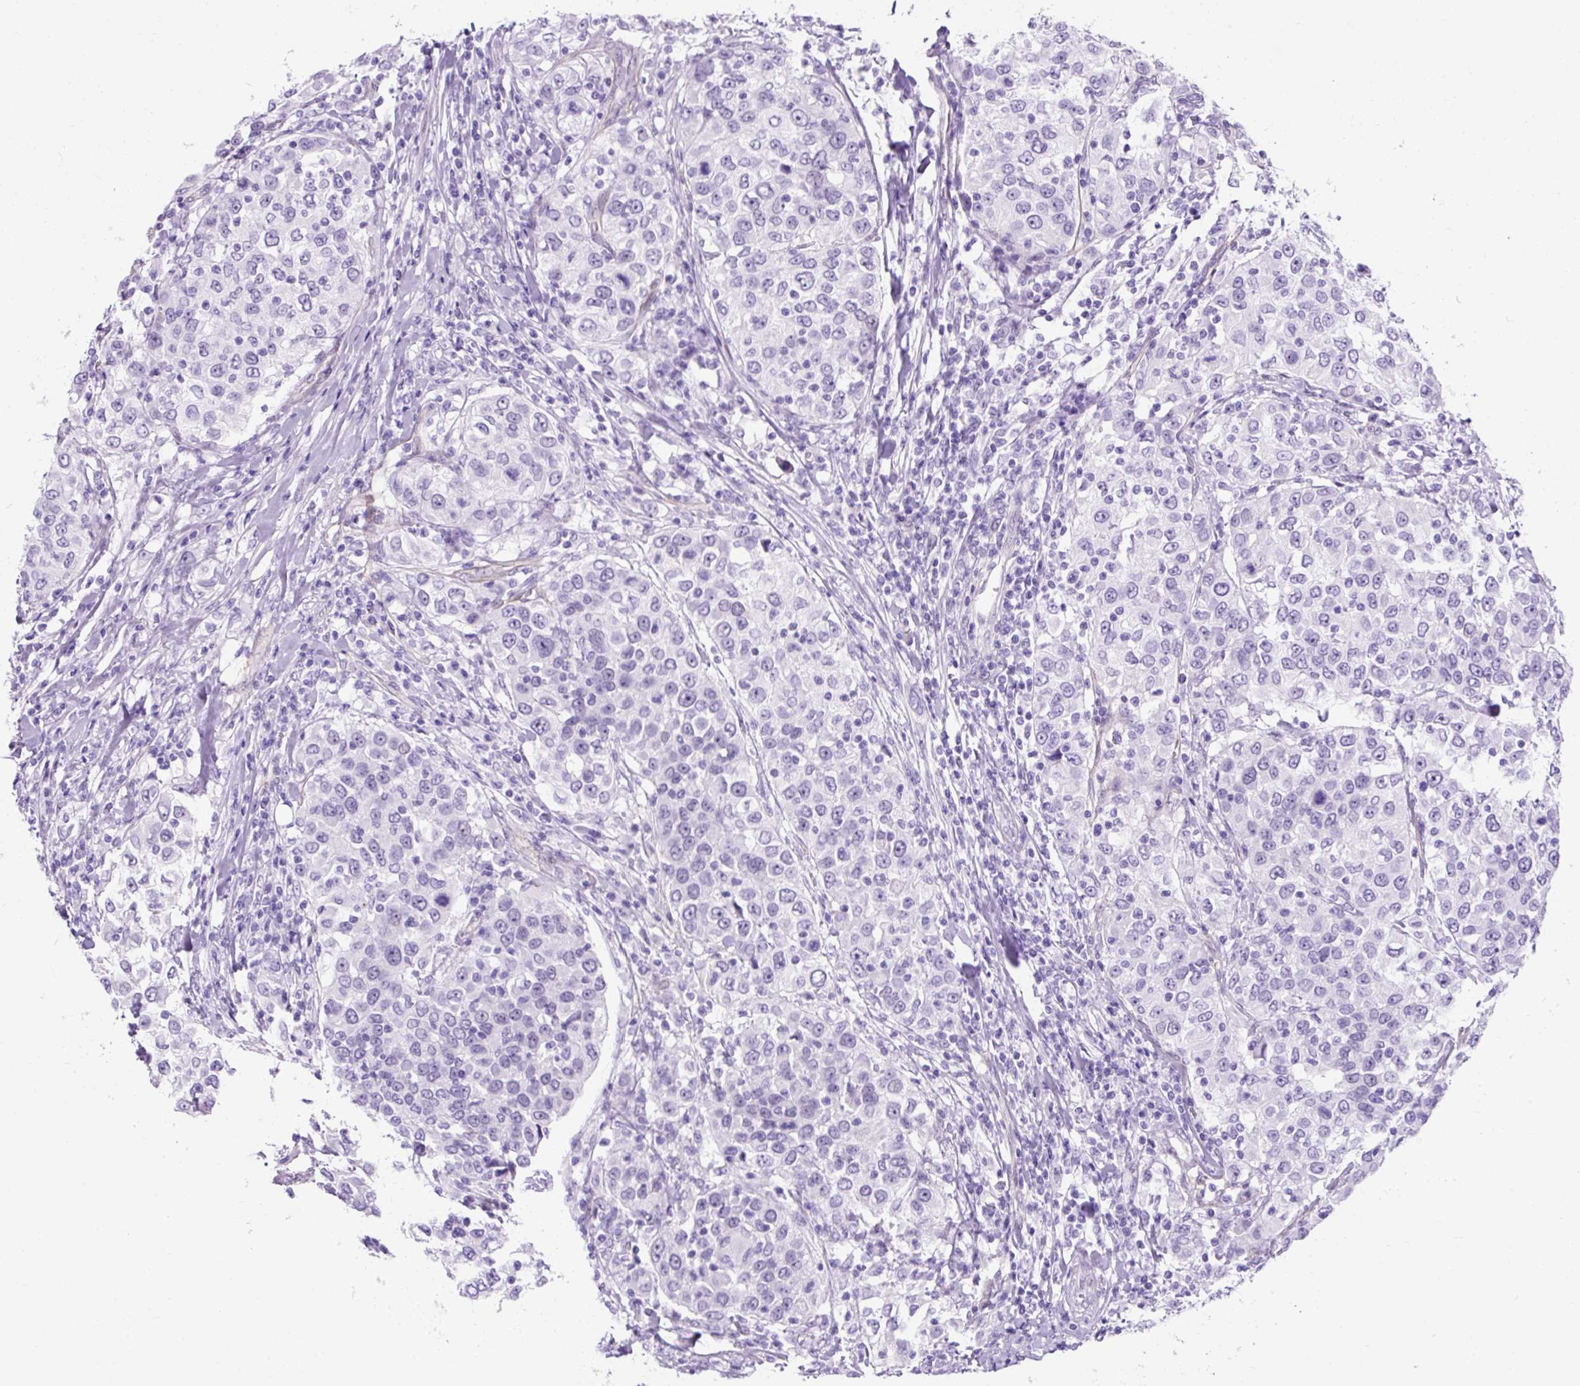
{"staining": {"intensity": "negative", "quantity": "none", "location": "none"}, "tissue": "urothelial cancer", "cell_type": "Tumor cells", "image_type": "cancer", "snomed": [{"axis": "morphology", "description": "Urothelial carcinoma, High grade"}, {"axis": "topography", "description": "Urinary bladder"}], "caption": "Immunohistochemistry of urothelial cancer reveals no positivity in tumor cells.", "gene": "KRT12", "patient": {"sex": "female", "age": 80}}